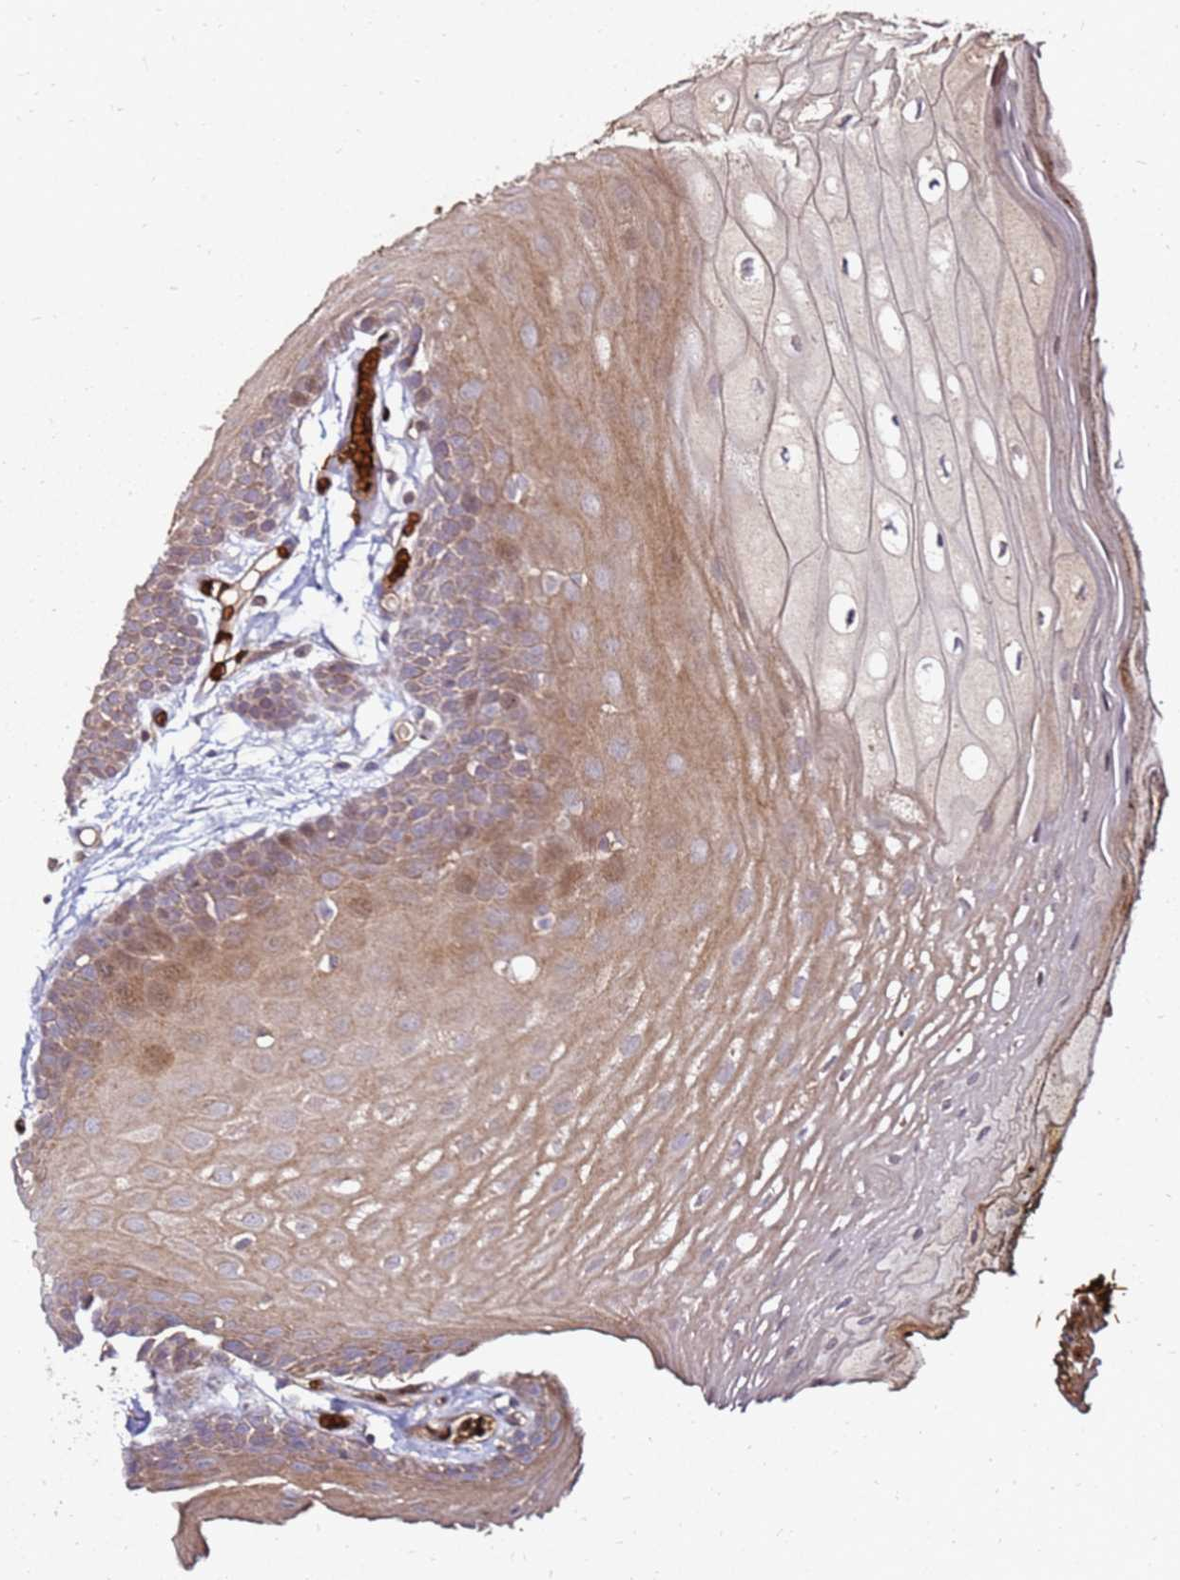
{"staining": {"intensity": "moderate", "quantity": "25%-75%", "location": "cytoplasmic/membranous"}, "tissue": "oral mucosa", "cell_type": "Squamous epithelial cells", "image_type": "normal", "snomed": [{"axis": "morphology", "description": "Normal tissue, NOS"}, {"axis": "morphology", "description": "Squamous cell carcinoma, NOS"}, {"axis": "topography", "description": "Oral tissue"}, {"axis": "topography", "description": "Head-Neck"}], "caption": "Immunohistochemistry (IHC) photomicrograph of benign oral mucosa: oral mucosa stained using immunohistochemistry displays medium levels of moderate protein expression localized specifically in the cytoplasmic/membranous of squamous epithelial cells, appearing as a cytoplasmic/membranous brown color.", "gene": "RNF11", "patient": {"sex": "female", "age": 81}}